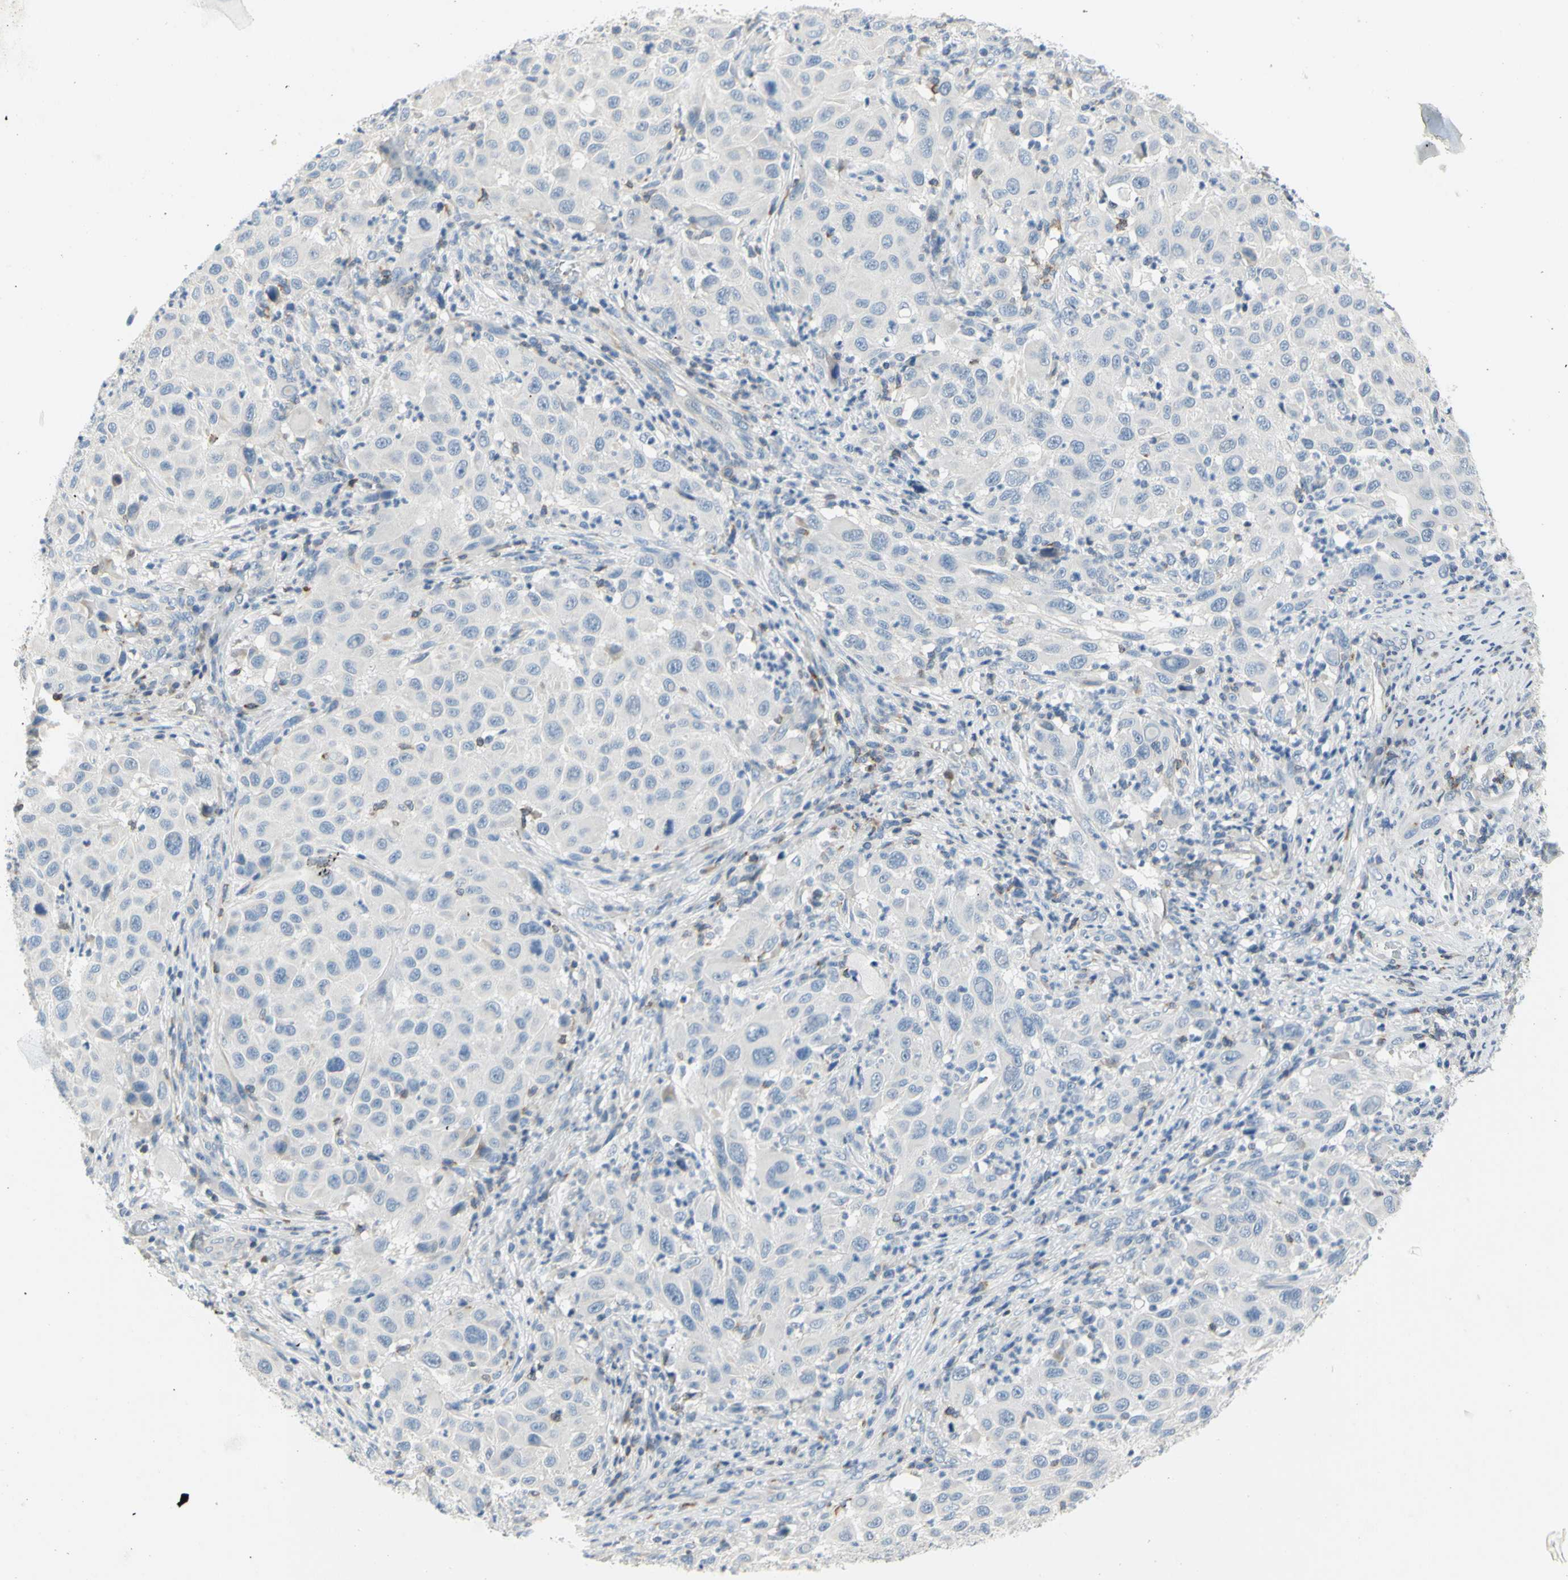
{"staining": {"intensity": "negative", "quantity": "none", "location": "none"}, "tissue": "melanoma", "cell_type": "Tumor cells", "image_type": "cancer", "snomed": [{"axis": "morphology", "description": "Malignant melanoma, Metastatic site"}, {"axis": "topography", "description": "Lymph node"}], "caption": "High power microscopy image of an immunohistochemistry micrograph of melanoma, revealing no significant expression in tumor cells.", "gene": "MUC1", "patient": {"sex": "male", "age": 61}}